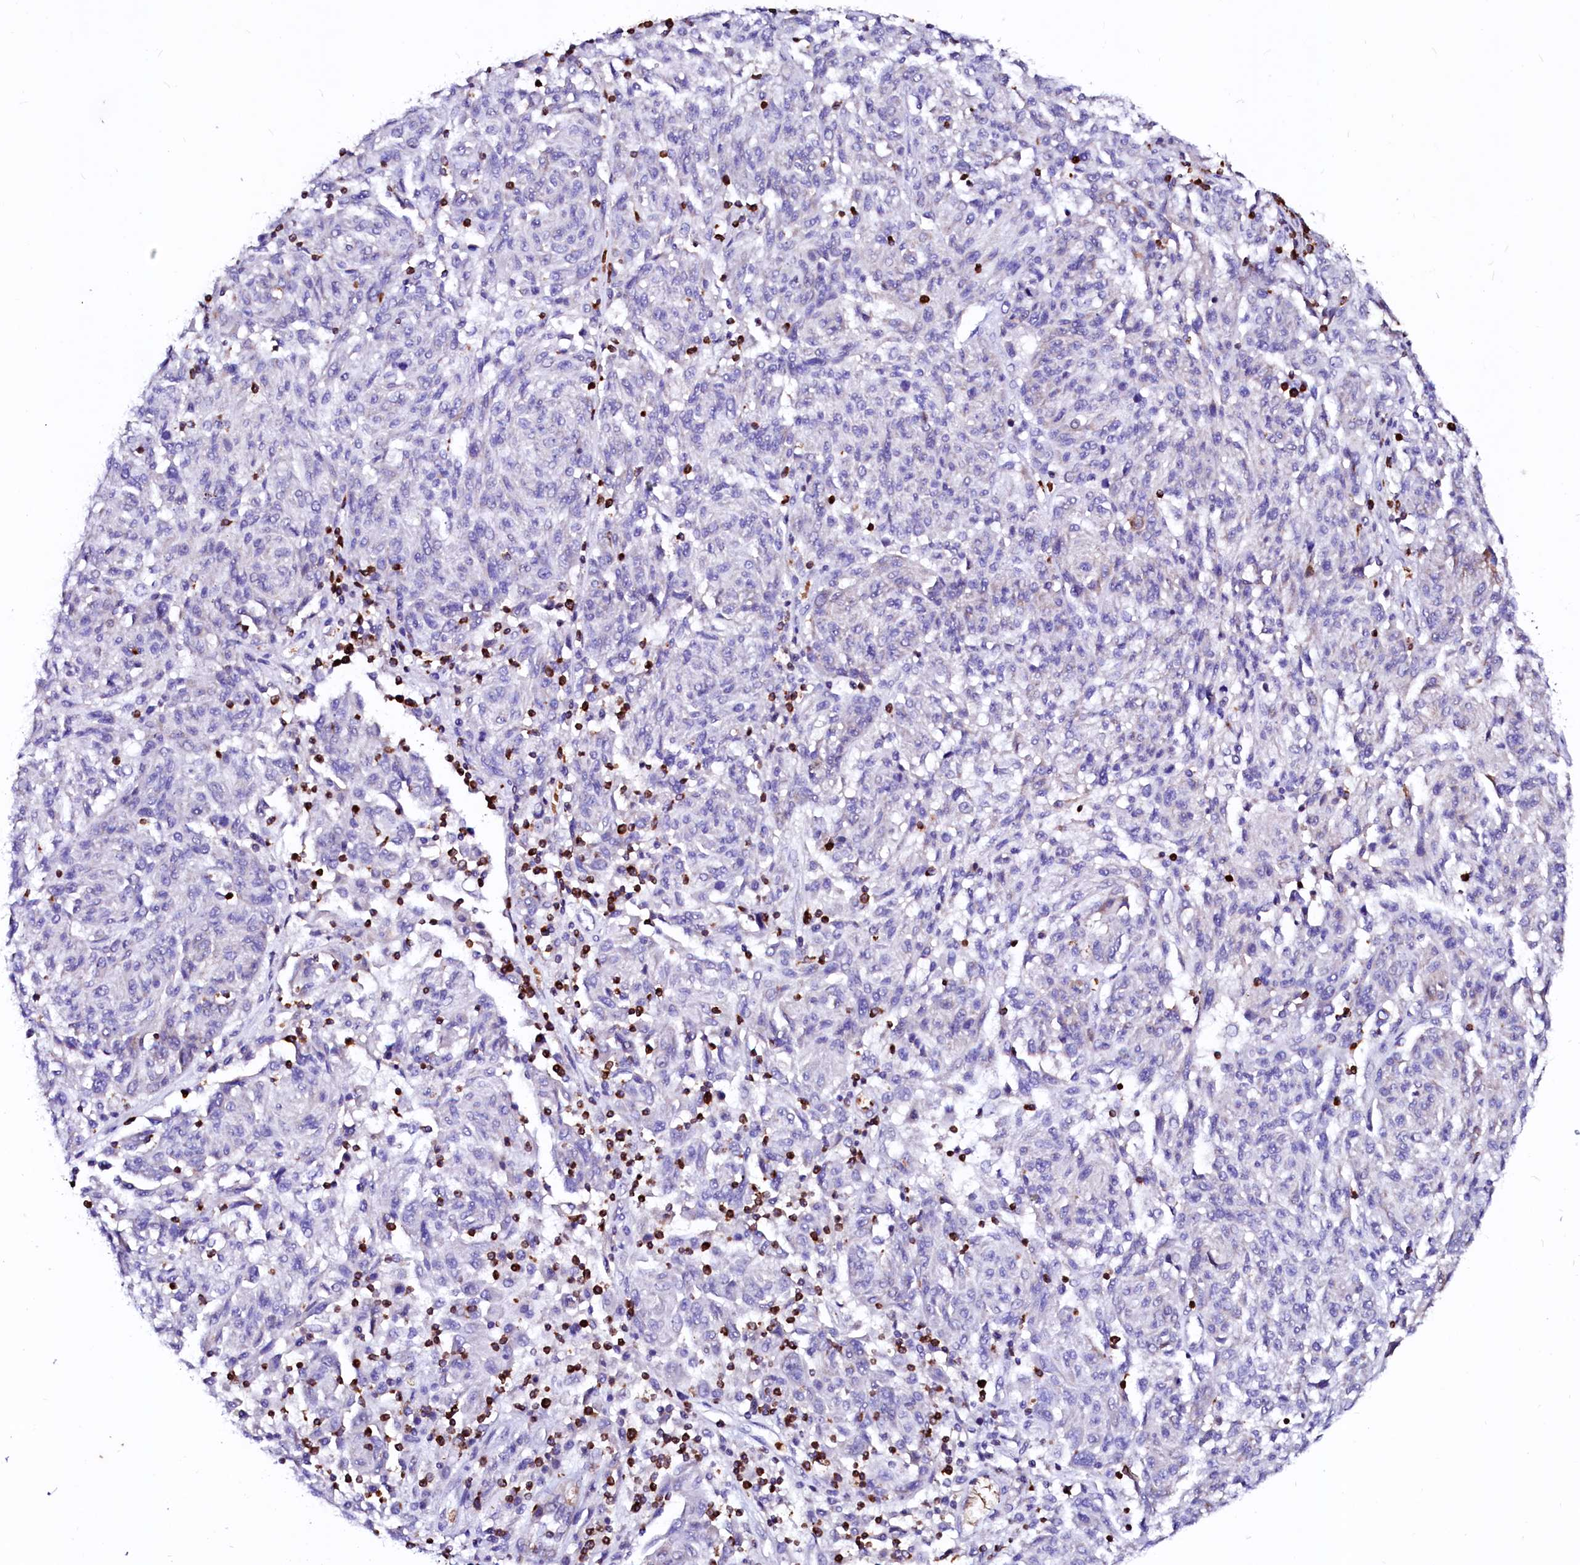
{"staining": {"intensity": "negative", "quantity": "none", "location": "none"}, "tissue": "melanoma", "cell_type": "Tumor cells", "image_type": "cancer", "snomed": [{"axis": "morphology", "description": "Malignant melanoma, NOS"}, {"axis": "topography", "description": "Skin"}], "caption": "Protein analysis of malignant melanoma shows no significant positivity in tumor cells.", "gene": "RAB27A", "patient": {"sex": "male", "age": 53}}